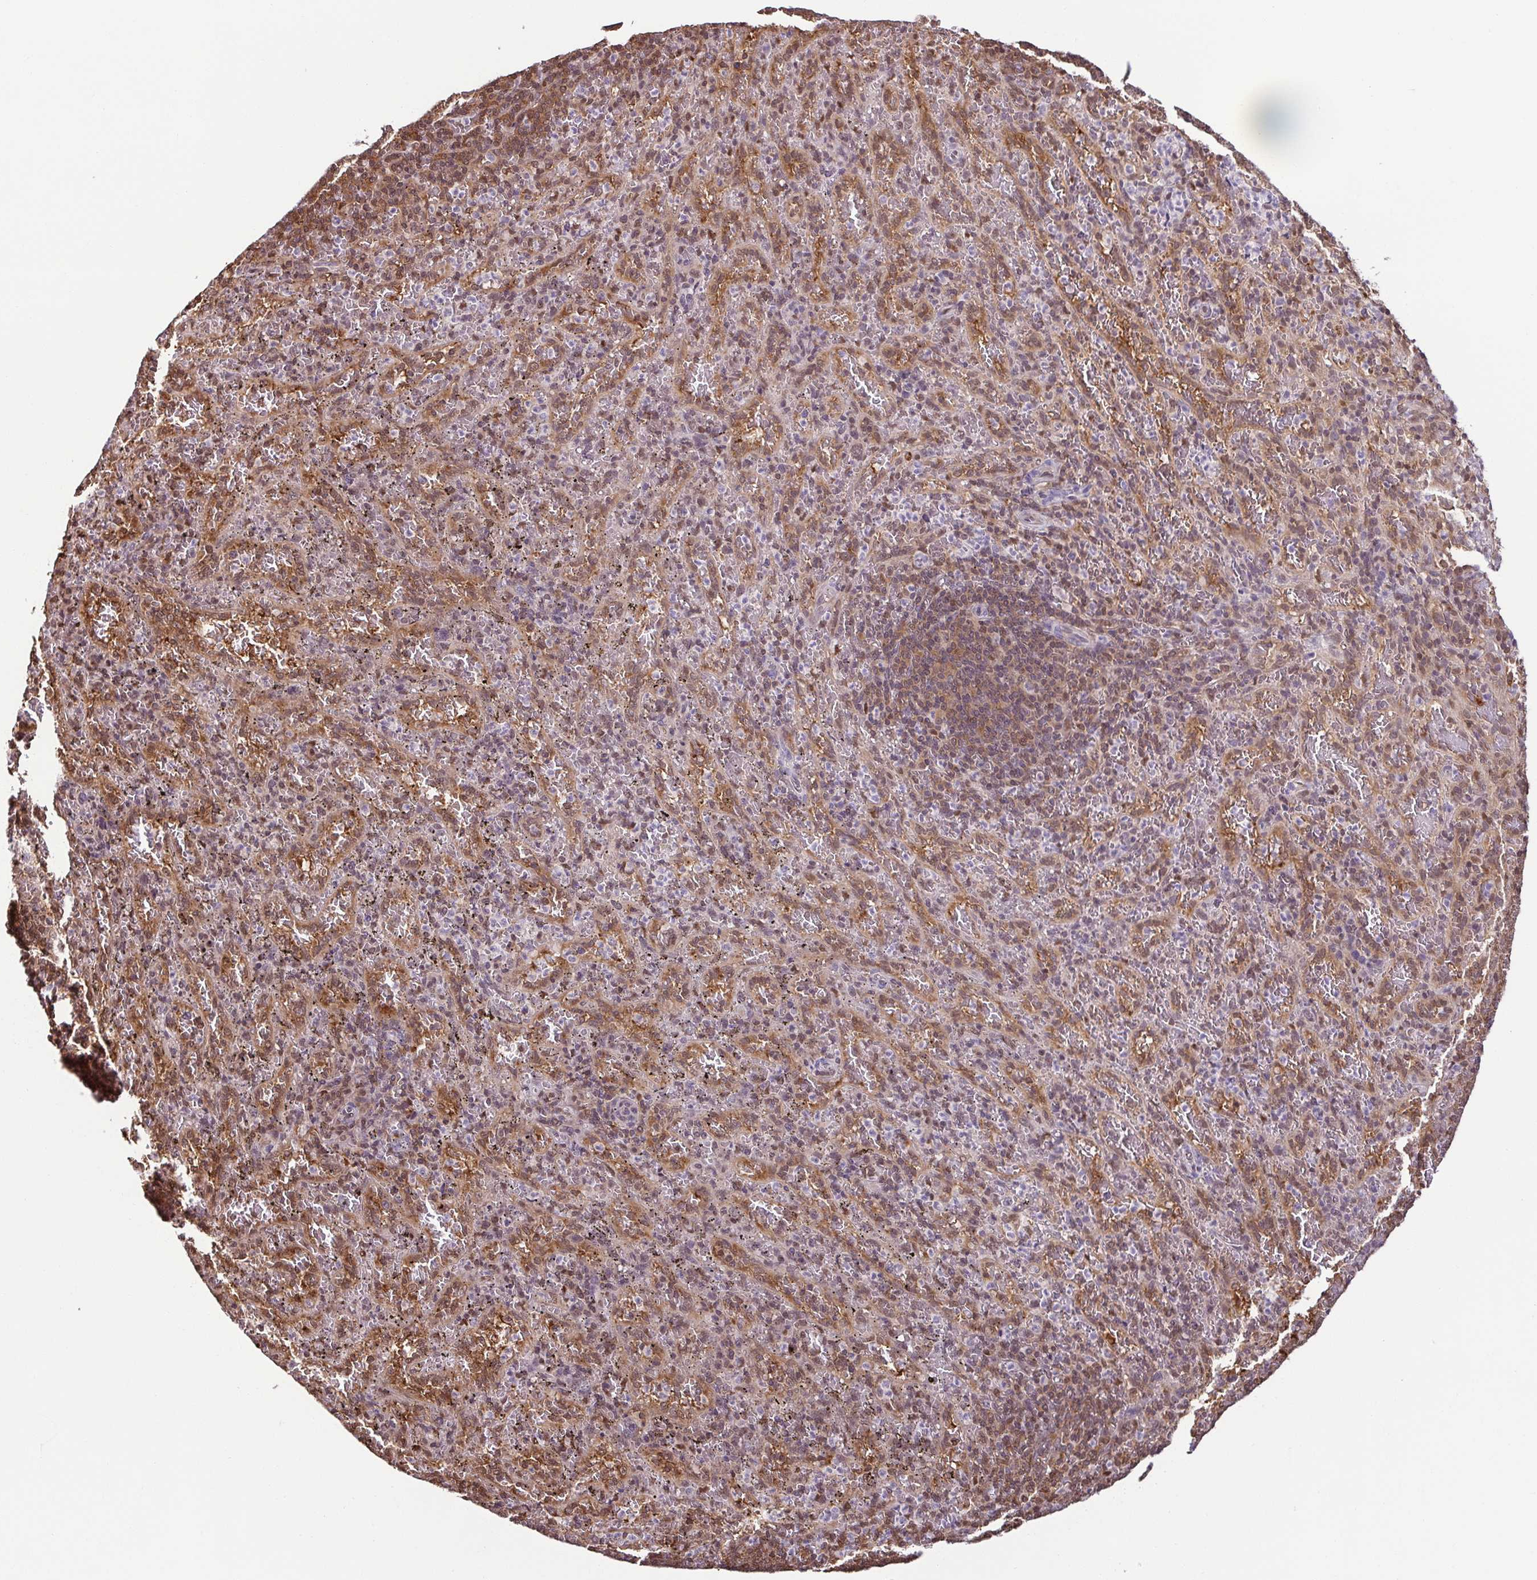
{"staining": {"intensity": "moderate", "quantity": "25%-75%", "location": "nuclear"}, "tissue": "spleen", "cell_type": "Cells in red pulp", "image_type": "normal", "snomed": [{"axis": "morphology", "description": "Normal tissue, NOS"}, {"axis": "topography", "description": "Spleen"}], "caption": "A brown stain labels moderate nuclear staining of a protein in cells in red pulp of normal human spleen.", "gene": "PSMB9", "patient": {"sex": "male", "age": 57}}